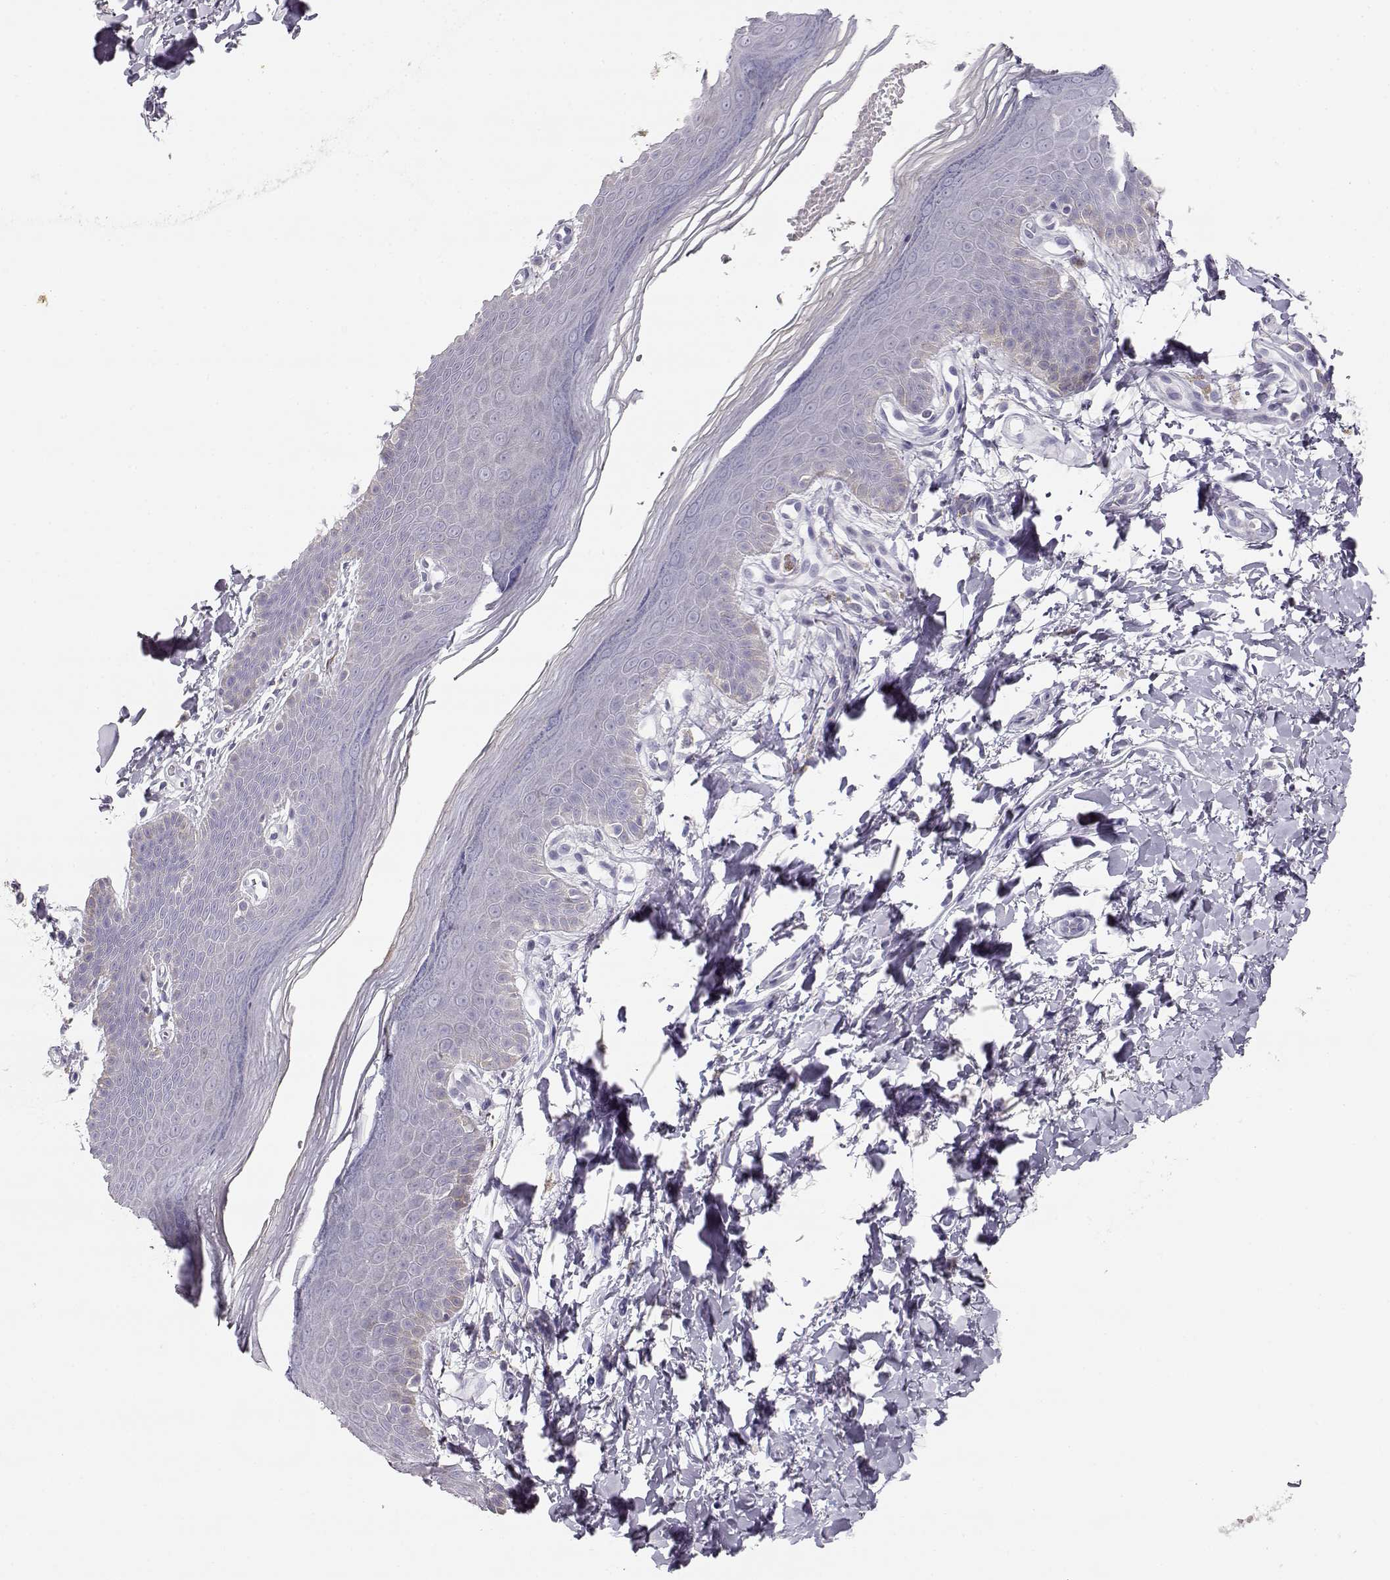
{"staining": {"intensity": "negative", "quantity": "none", "location": "none"}, "tissue": "skin", "cell_type": "Epidermal cells", "image_type": "normal", "snomed": [{"axis": "morphology", "description": "Normal tissue, NOS"}, {"axis": "topography", "description": "Anal"}], "caption": "This is an IHC histopathology image of benign skin. There is no positivity in epidermal cells.", "gene": "LEPR", "patient": {"sex": "male", "age": 53}}